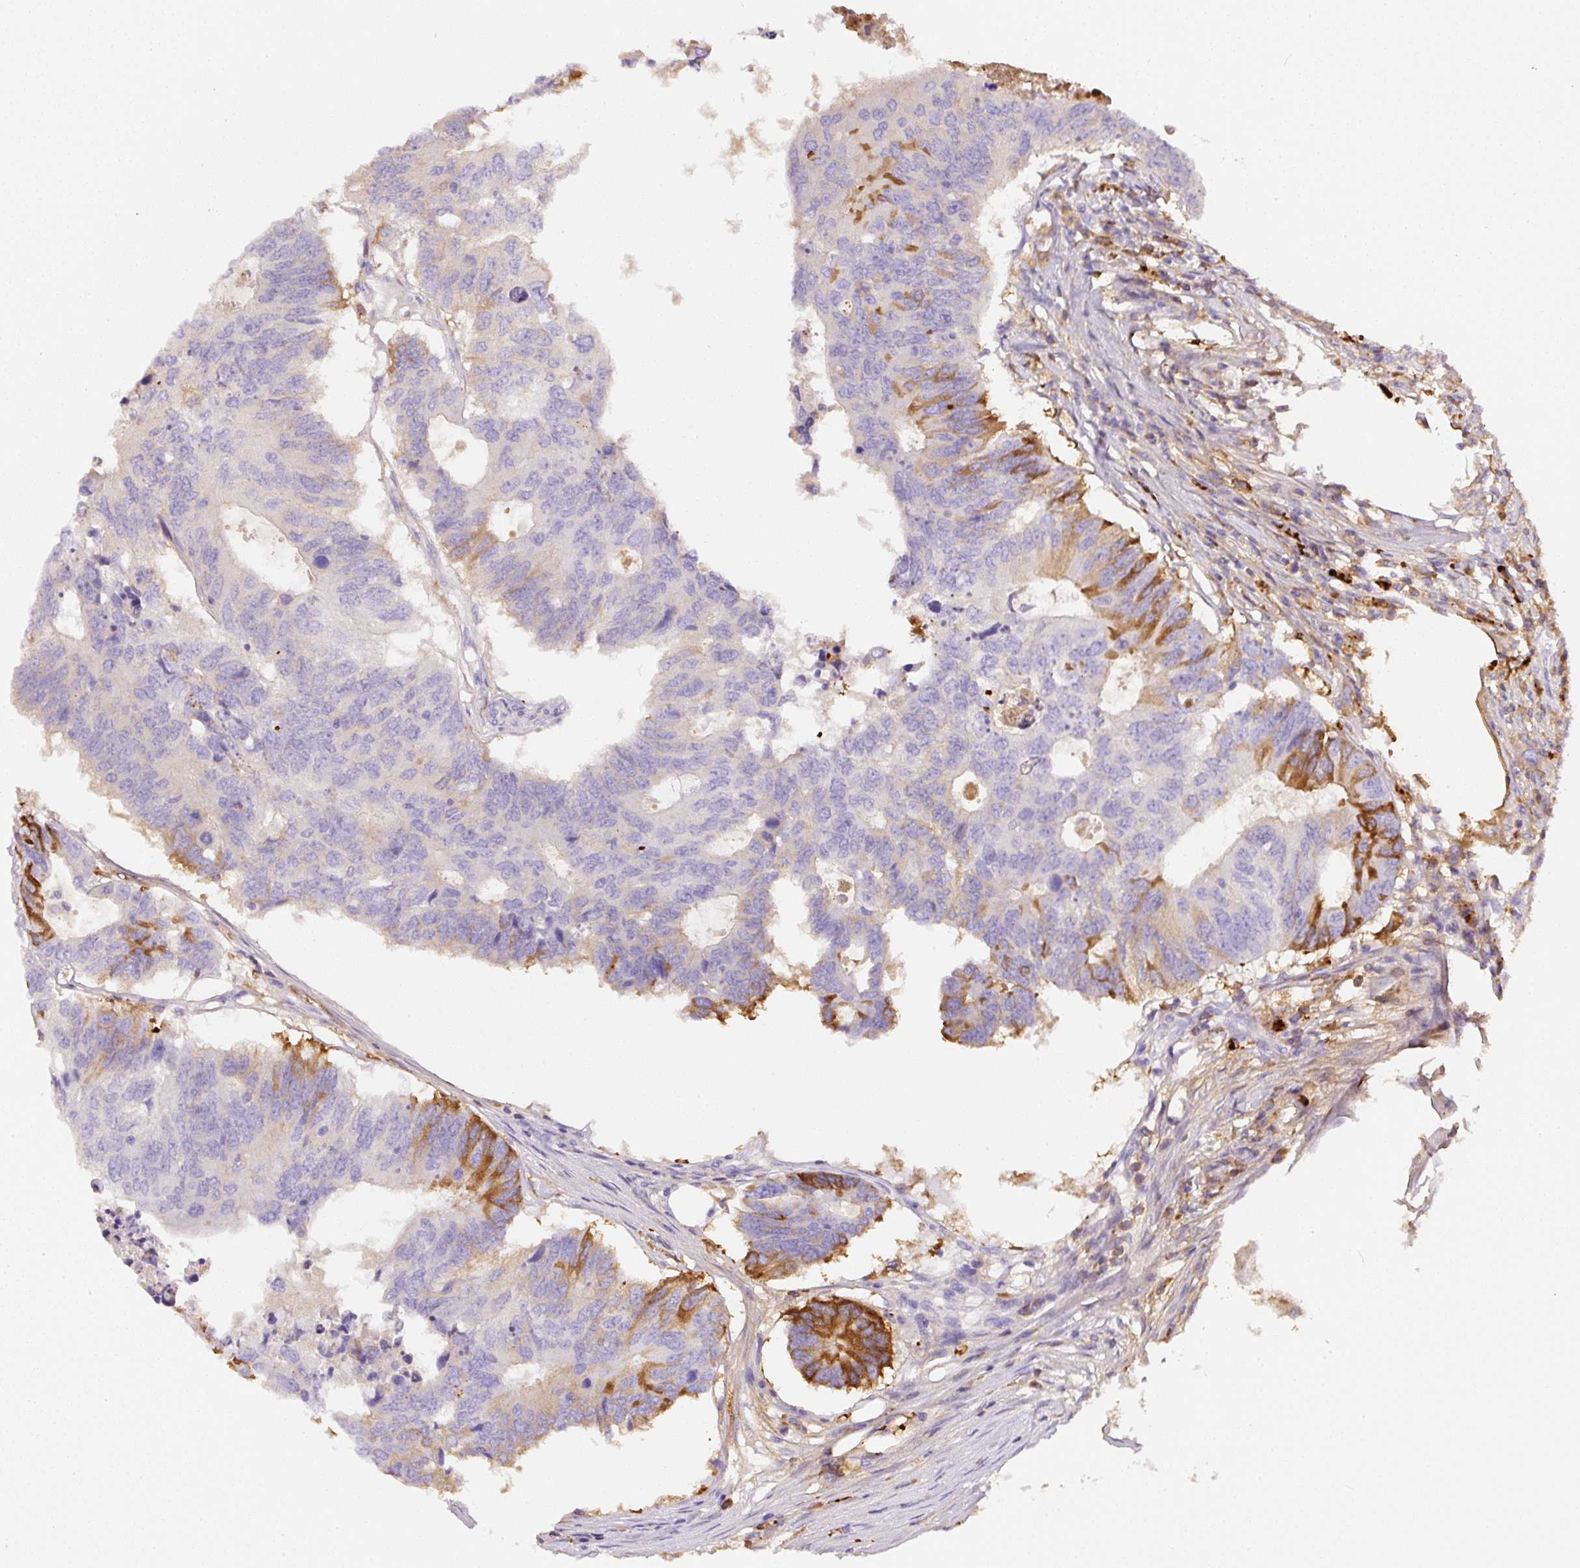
{"staining": {"intensity": "strong", "quantity": "<25%", "location": "cytoplasmic/membranous"}, "tissue": "colorectal cancer", "cell_type": "Tumor cells", "image_type": "cancer", "snomed": [{"axis": "morphology", "description": "Adenocarcinoma, NOS"}, {"axis": "topography", "description": "Colon"}], "caption": "High-power microscopy captured an immunohistochemistry histopathology image of colorectal cancer, revealing strong cytoplasmic/membranous expression in about <25% of tumor cells.", "gene": "APCS", "patient": {"sex": "male", "age": 71}}